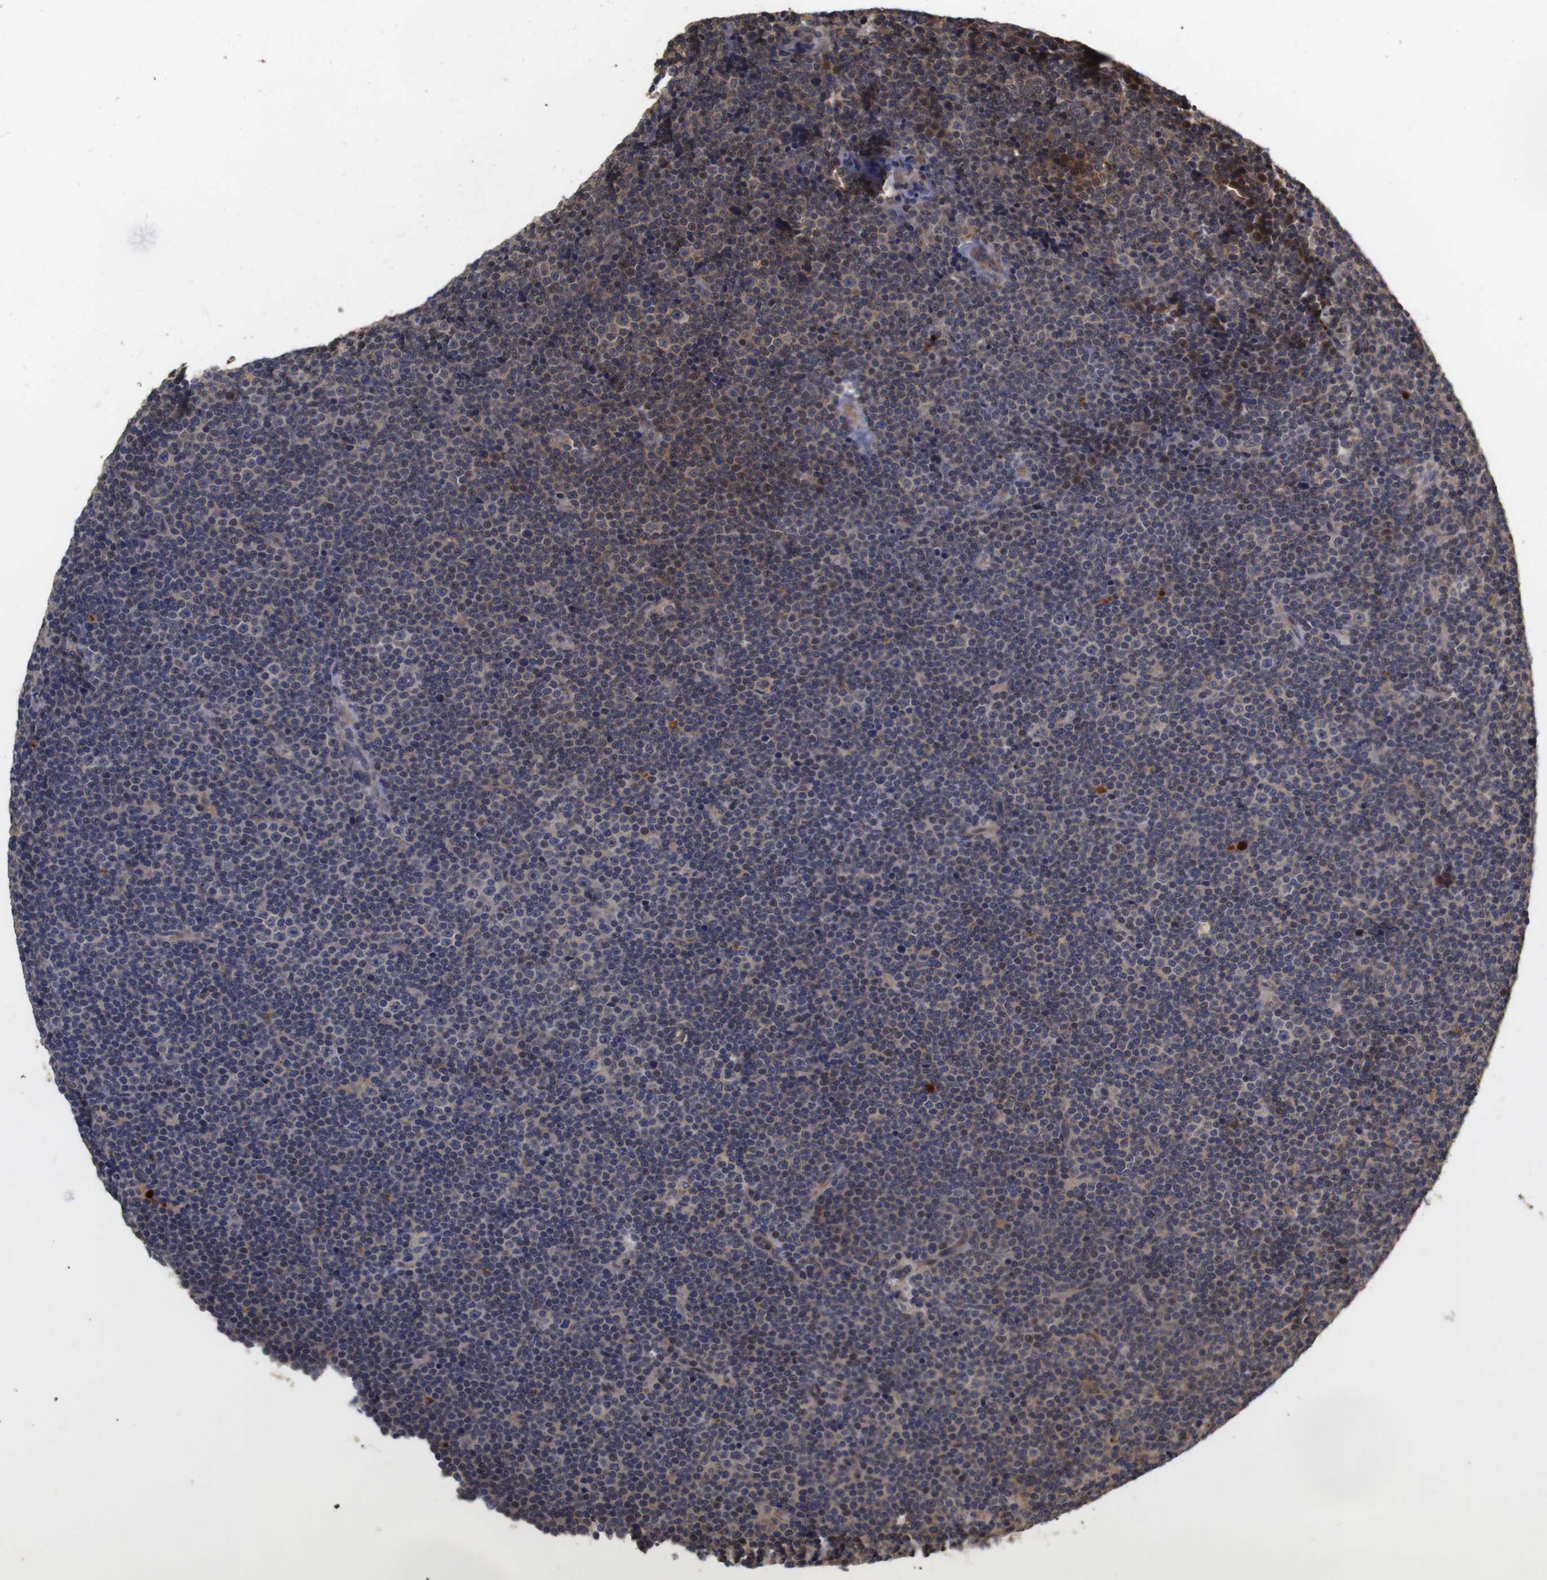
{"staining": {"intensity": "weak", "quantity": "25%-75%", "location": "cytoplasmic/membranous"}, "tissue": "lymphoma", "cell_type": "Tumor cells", "image_type": "cancer", "snomed": [{"axis": "morphology", "description": "Malignant lymphoma, non-Hodgkin's type, Low grade"}, {"axis": "topography", "description": "Lymph node"}], "caption": "Immunohistochemical staining of human lymphoma displays weak cytoplasmic/membranous protein positivity in approximately 25%-75% of tumor cells. The staining is performed using DAB brown chromogen to label protein expression. The nuclei are counter-stained blue using hematoxylin.", "gene": "PTPN14", "patient": {"sex": "female", "age": 67}}